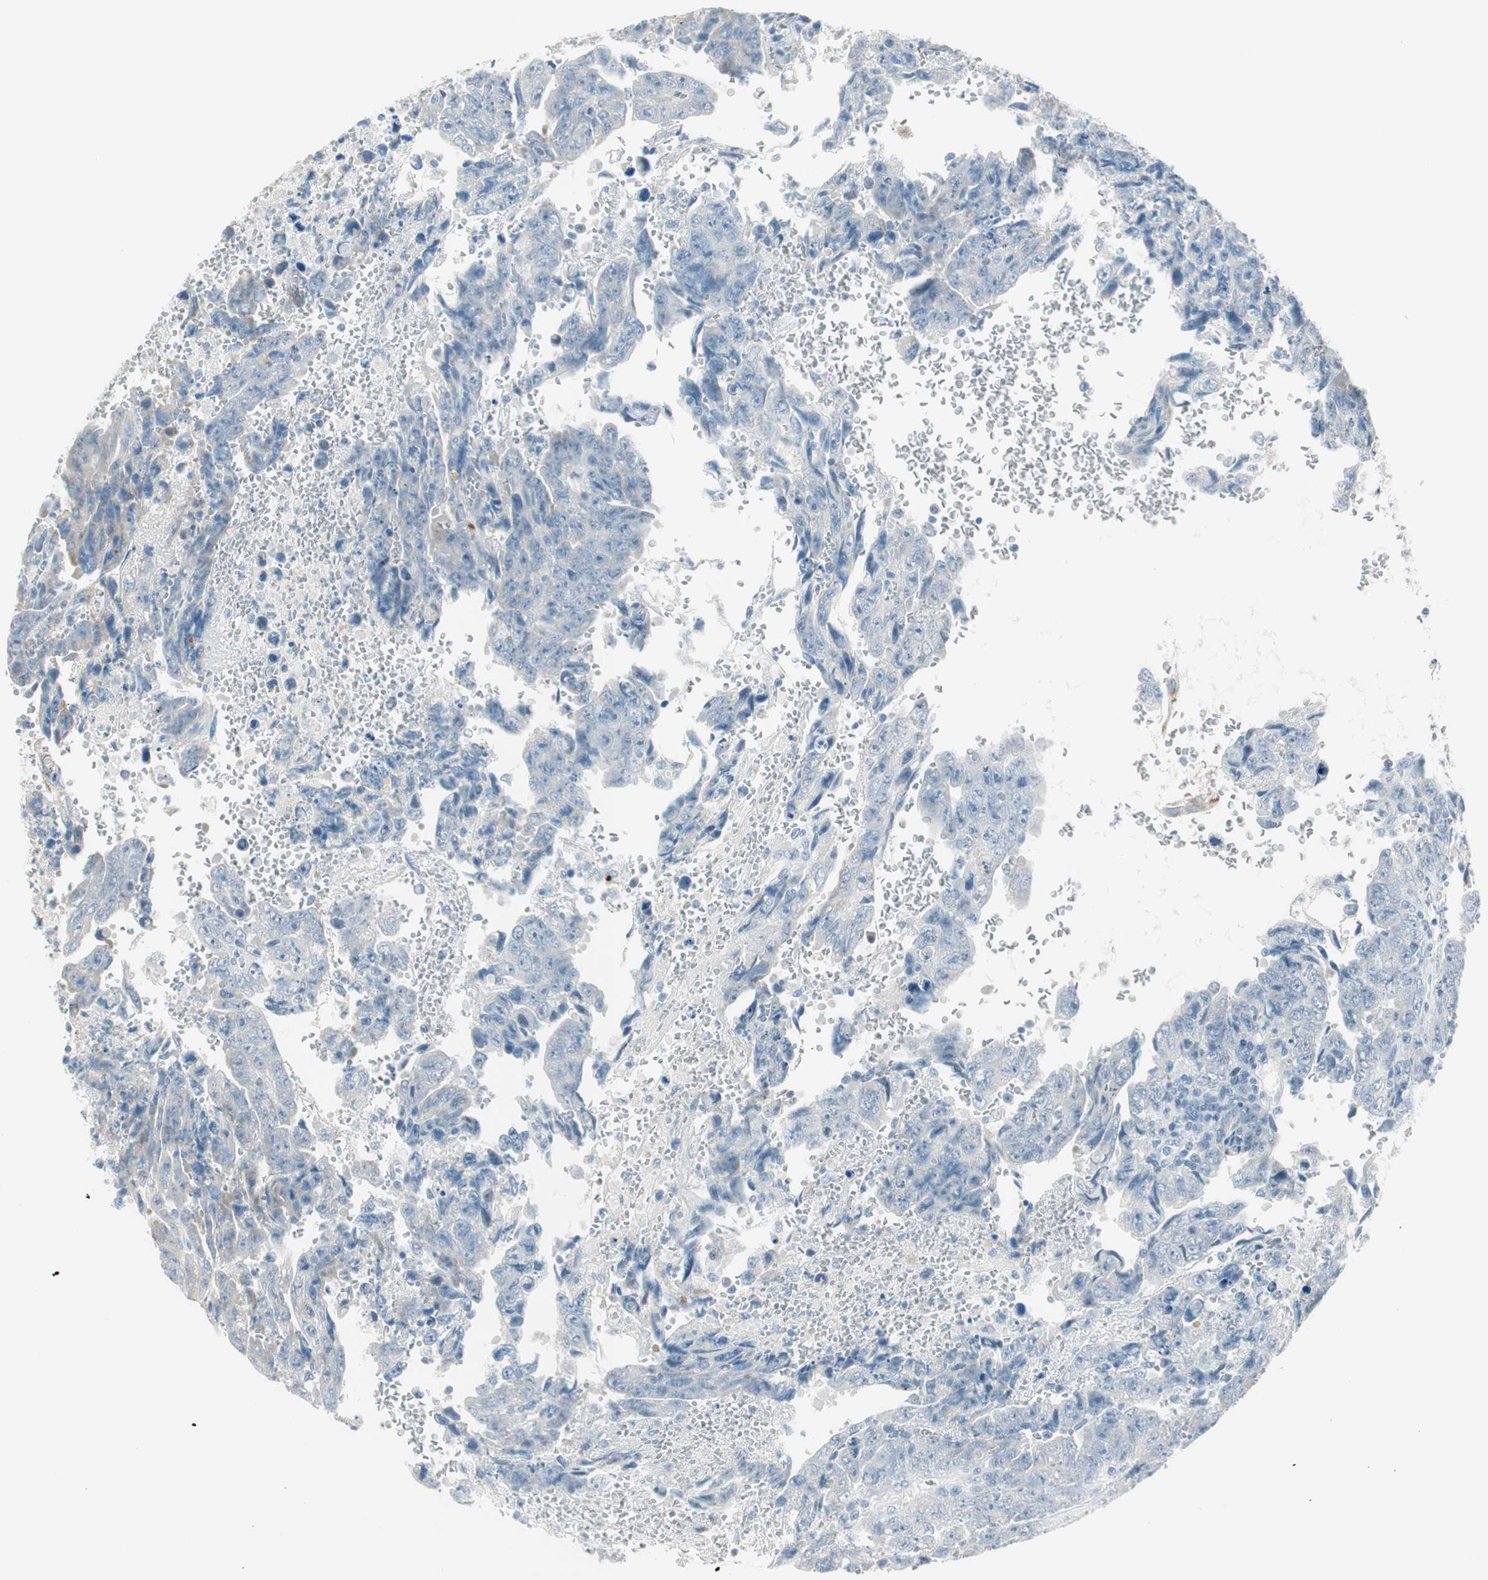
{"staining": {"intensity": "negative", "quantity": "none", "location": "none"}, "tissue": "testis cancer", "cell_type": "Tumor cells", "image_type": "cancer", "snomed": [{"axis": "morphology", "description": "Carcinoma, Embryonal, NOS"}, {"axis": "topography", "description": "Testis"}], "caption": "Tumor cells are negative for protein expression in human testis cancer (embryonal carcinoma).", "gene": "GNAO1", "patient": {"sex": "male", "age": 28}}